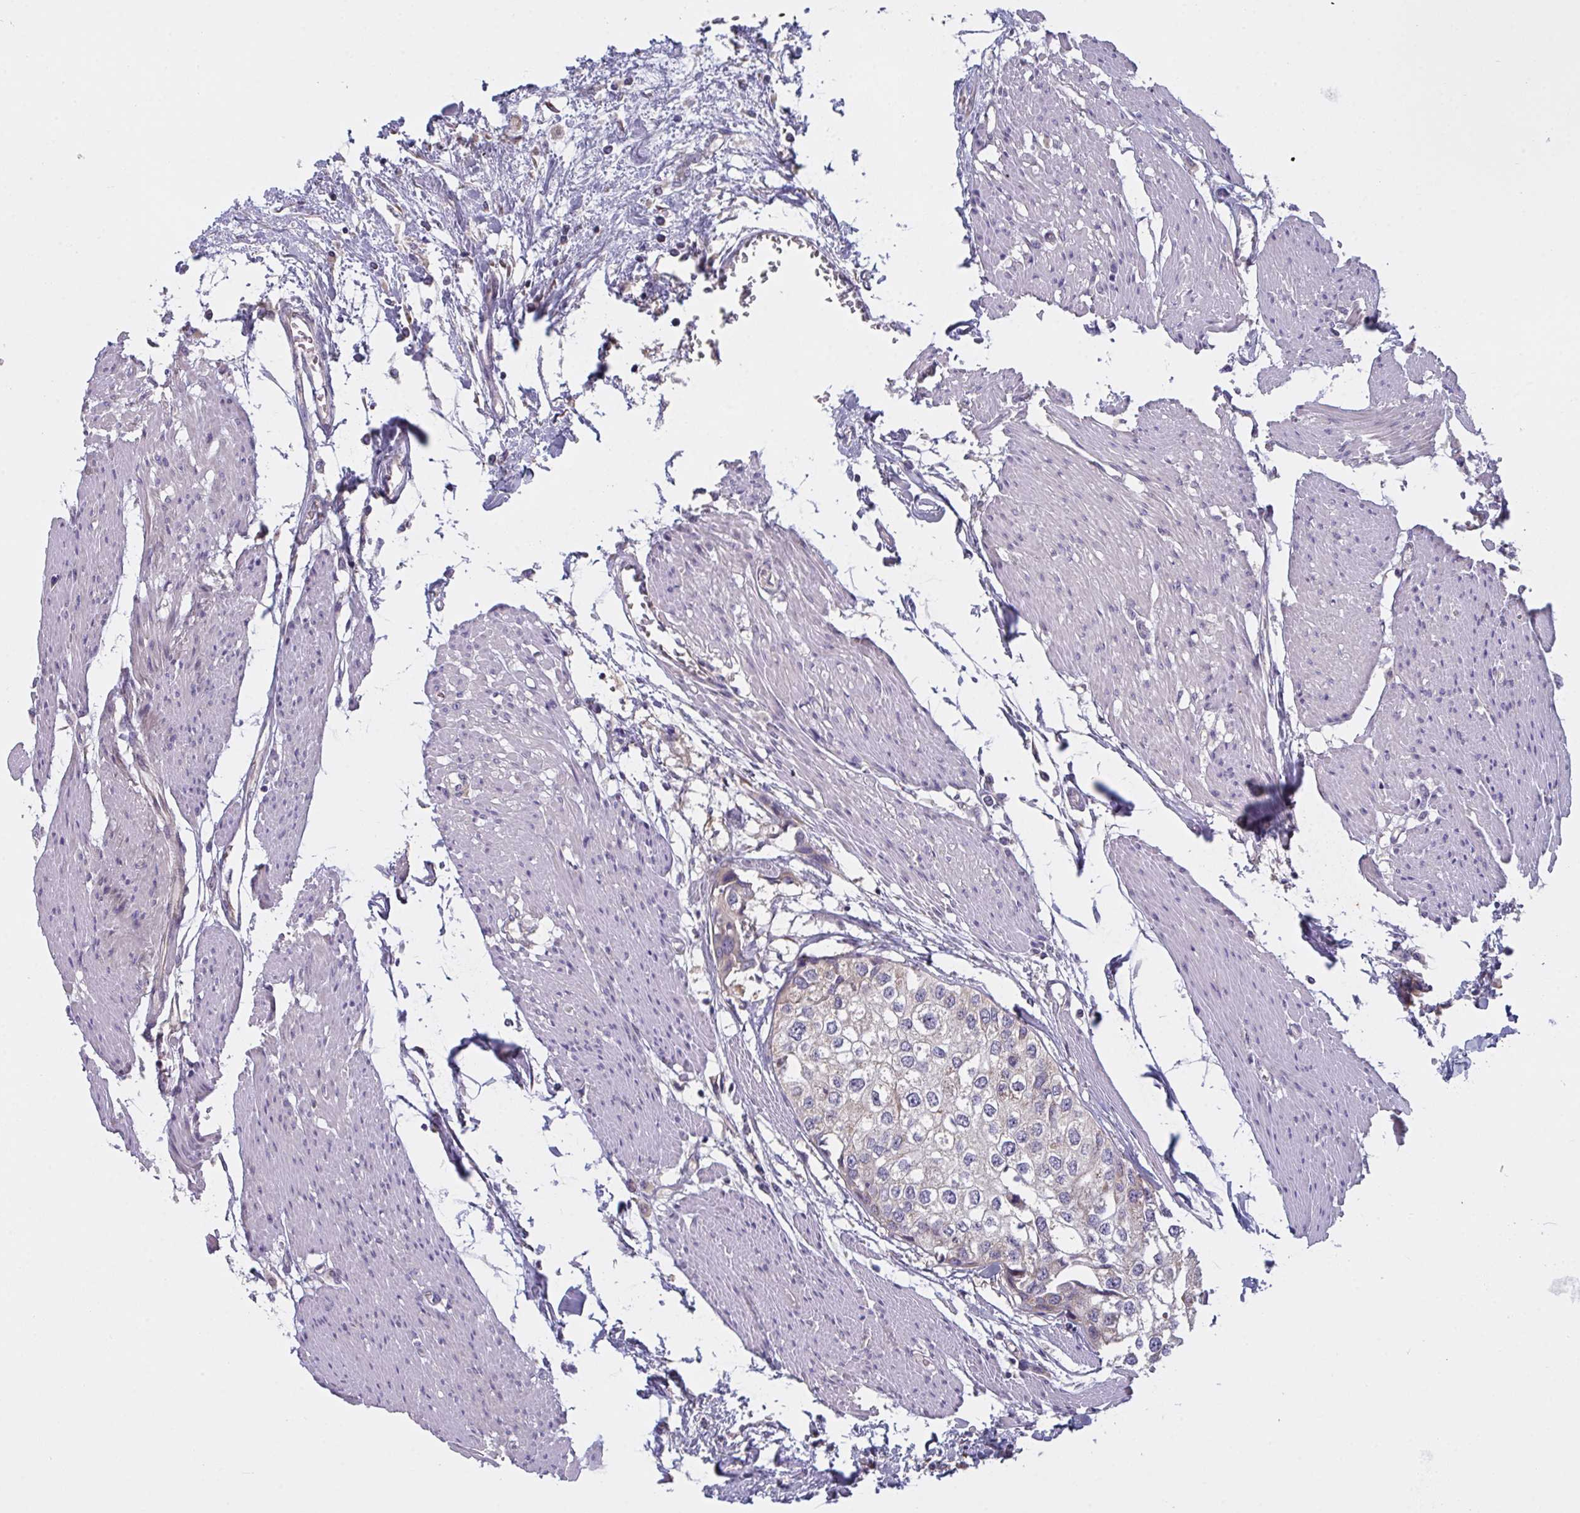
{"staining": {"intensity": "negative", "quantity": "none", "location": "none"}, "tissue": "urothelial cancer", "cell_type": "Tumor cells", "image_type": "cancer", "snomed": [{"axis": "morphology", "description": "Urothelial carcinoma, High grade"}, {"axis": "topography", "description": "Urinary bladder"}], "caption": "Urothelial cancer was stained to show a protein in brown. There is no significant positivity in tumor cells.", "gene": "MRPS2", "patient": {"sex": "male", "age": 64}}